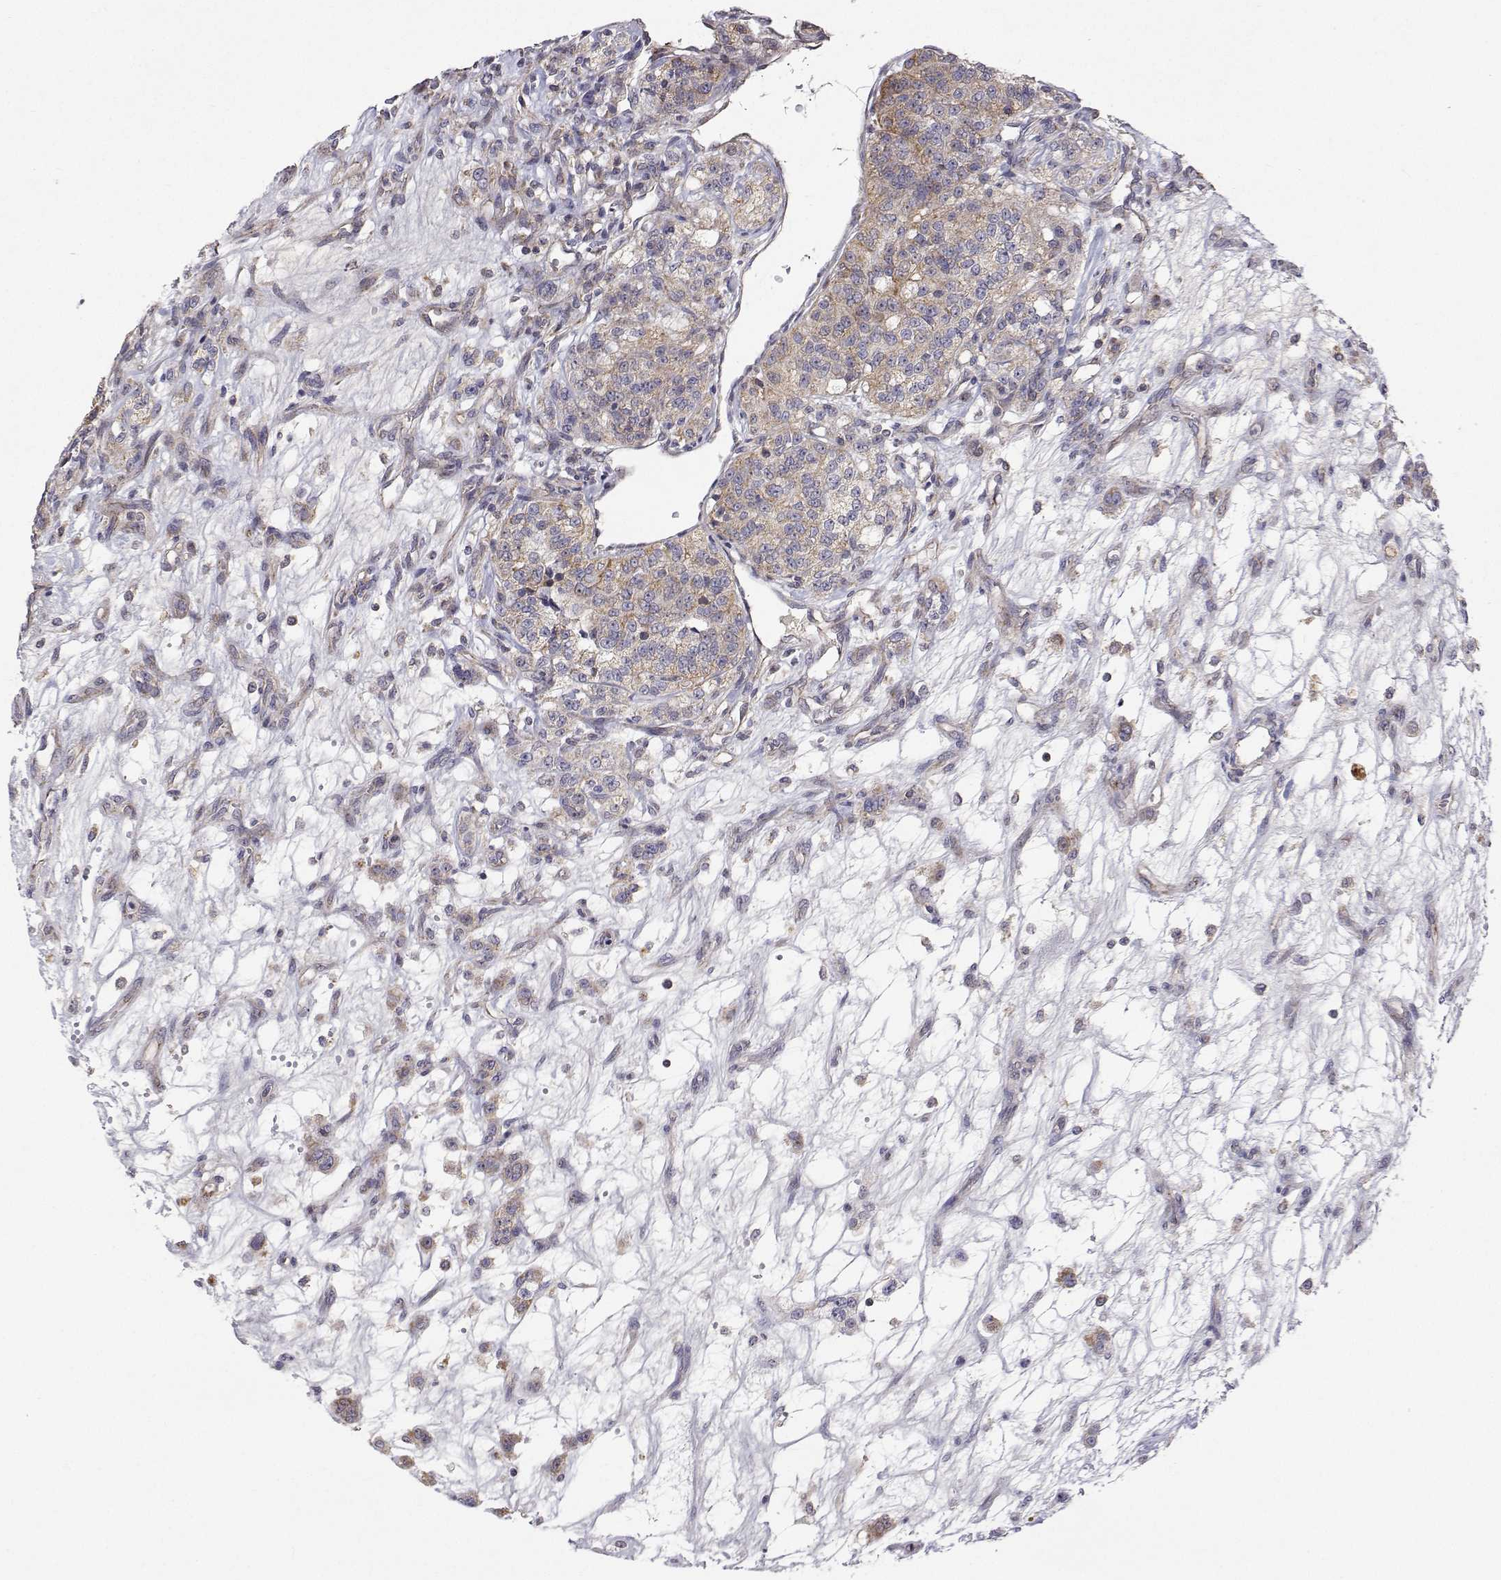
{"staining": {"intensity": "weak", "quantity": "<25%", "location": "cytoplasmic/membranous"}, "tissue": "renal cancer", "cell_type": "Tumor cells", "image_type": "cancer", "snomed": [{"axis": "morphology", "description": "Adenocarcinoma, NOS"}, {"axis": "topography", "description": "Kidney"}], "caption": "Tumor cells show no significant positivity in renal adenocarcinoma. Brightfield microscopy of immunohistochemistry (IHC) stained with DAB (brown) and hematoxylin (blue), captured at high magnification.", "gene": "MRPL3", "patient": {"sex": "female", "age": 63}}